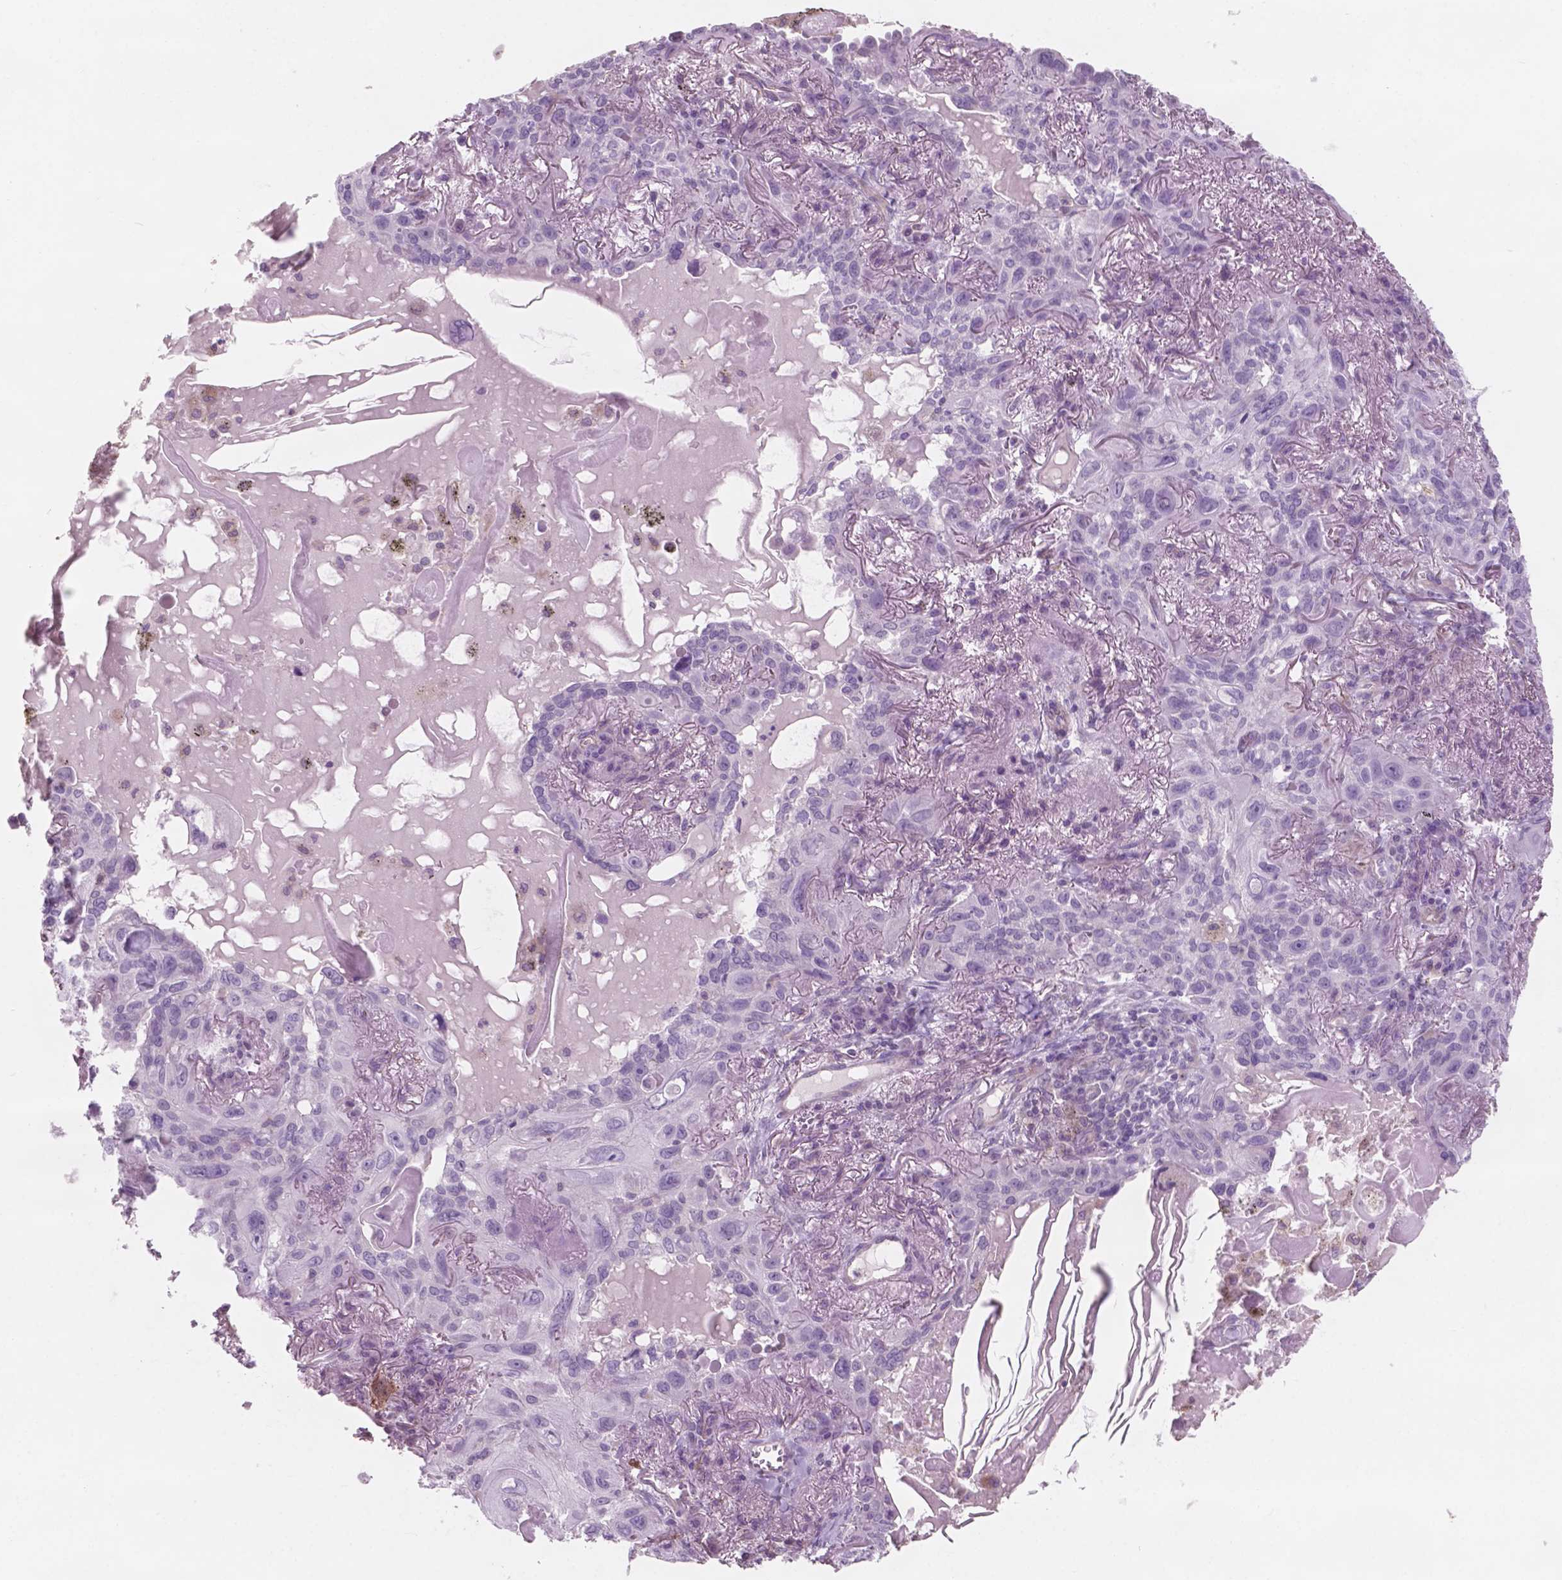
{"staining": {"intensity": "negative", "quantity": "none", "location": "none"}, "tissue": "lung cancer", "cell_type": "Tumor cells", "image_type": "cancer", "snomed": [{"axis": "morphology", "description": "Squamous cell carcinoma, NOS"}, {"axis": "topography", "description": "Lung"}], "caption": "DAB immunohistochemical staining of human squamous cell carcinoma (lung) exhibits no significant positivity in tumor cells.", "gene": "AWAT1", "patient": {"sex": "male", "age": 79}}